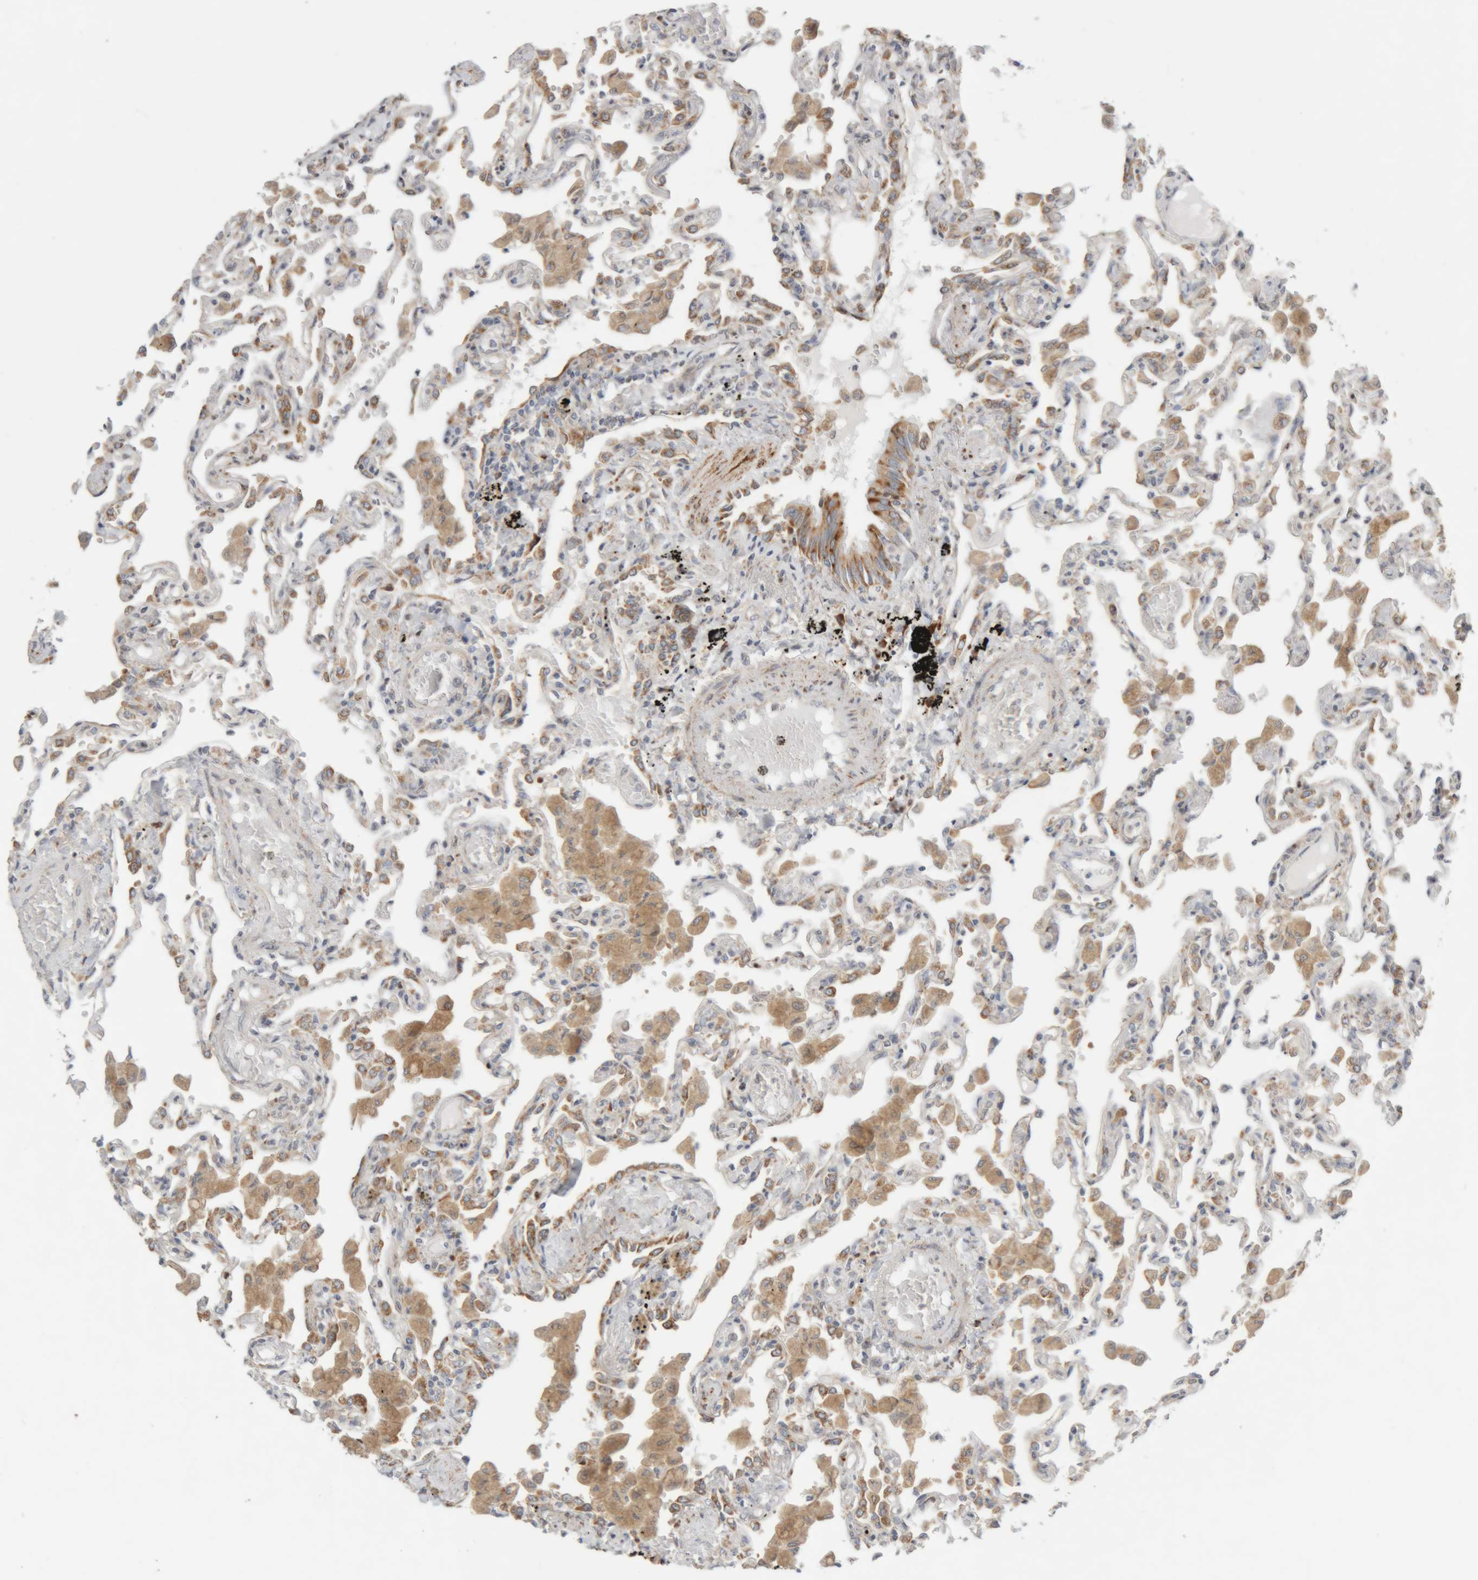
{"staining": {"intensity": "moderate", "quantity": "25%-75%", "location": "cytoplasmic/membranous"}, "tissue": "lung", "cell_type": "Alveolar cells", "image_type": "normal", "snomed": [{"axis": "morphology", "description": "Normal tissue, NOS"}, {"axis": "topography", "description": "Bronchus"}, {"axis": "topography", "description": "Lung"}], "caption": "Lung stained for a protein (brown) demonstrates moderate cytoplasmic/membranous positive expression in approximately 25%-75% of alveolar cells.", "gene": "RPN2", "patient": {"sex": "female", "age": 49}}